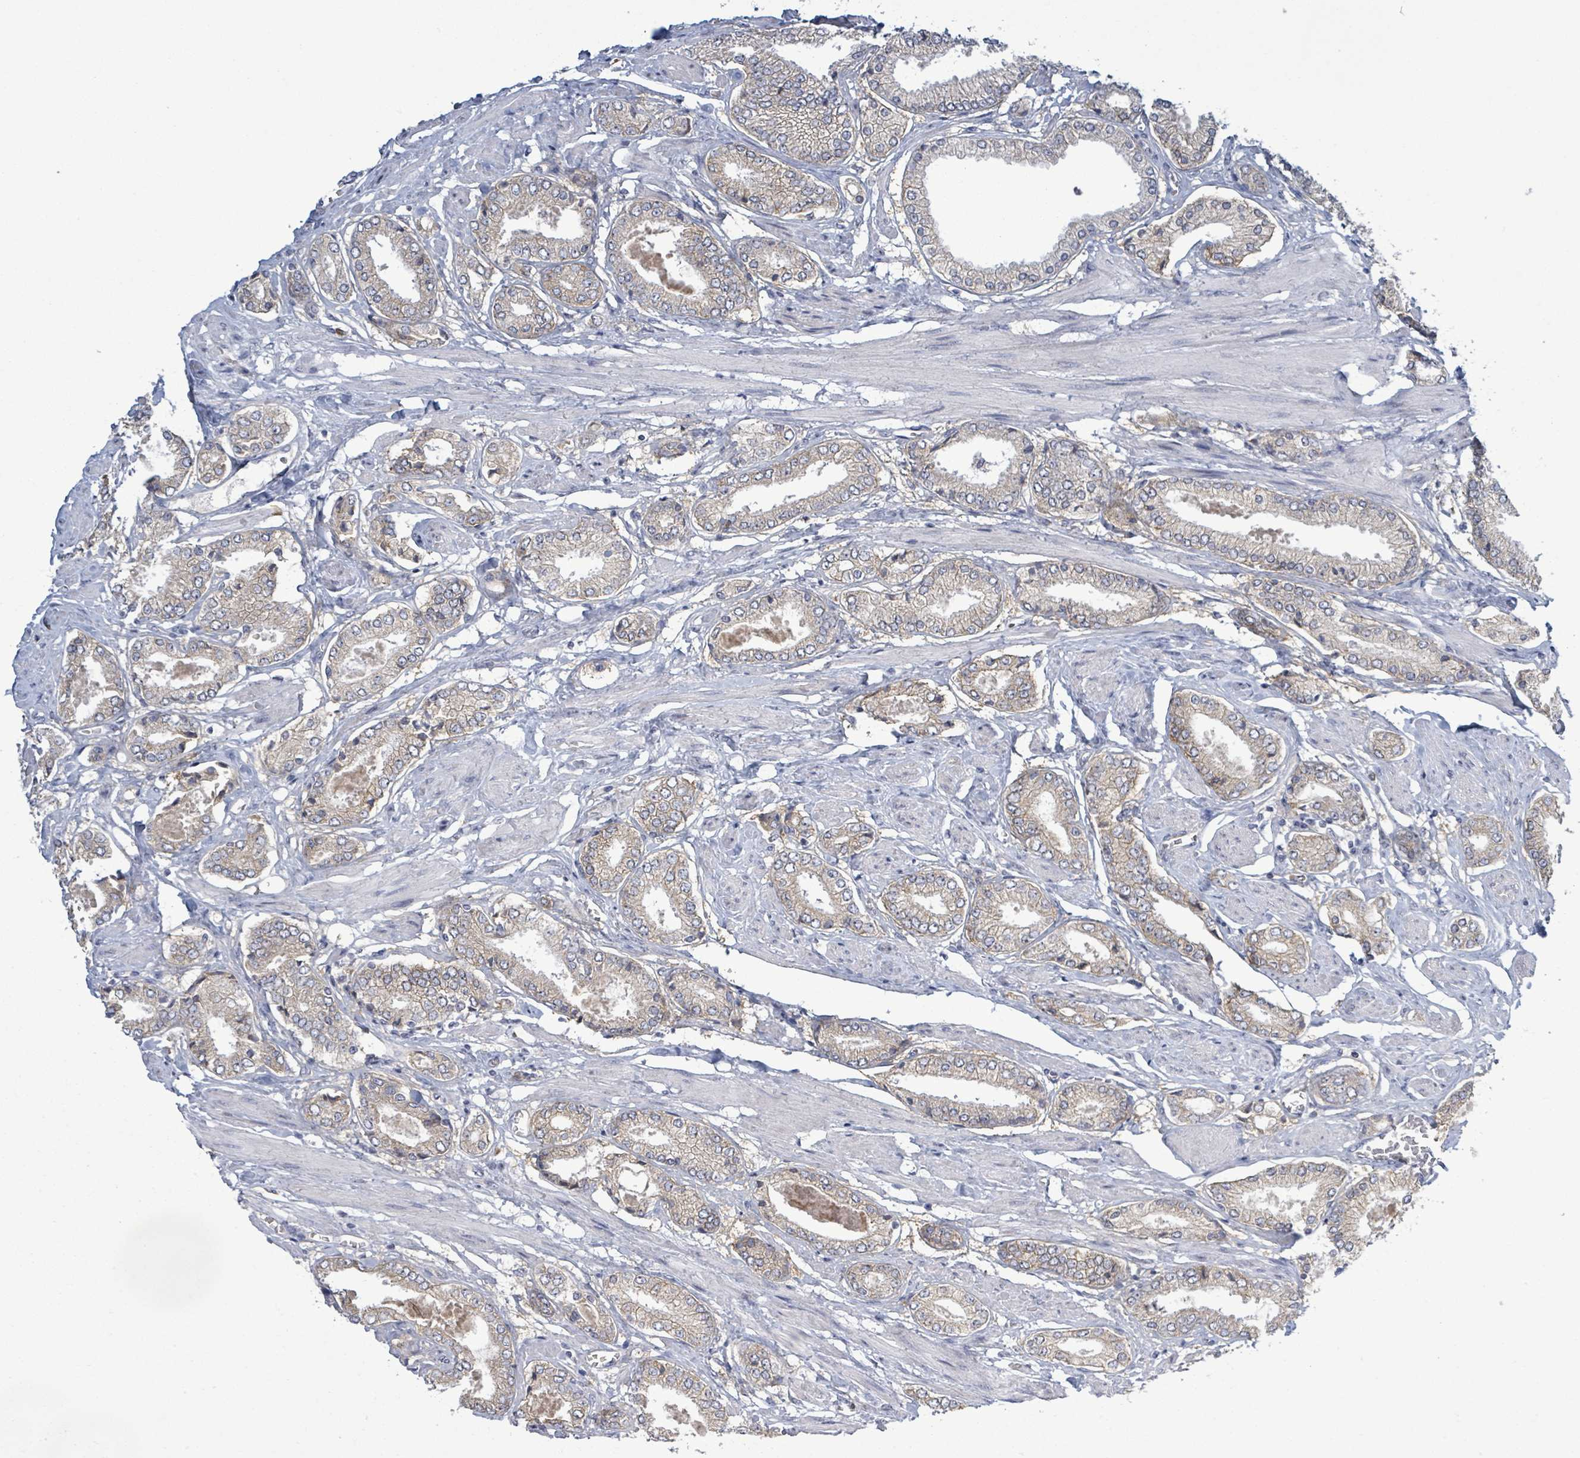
{"staining": {"intensity": "weak", "quantity": "<25%", "location": "cytoplasmic/membranous"}, "tissue": "prostate cancer", "cell_type": "Tumor cells", "image_type": "cancer", "snomed": [{"axis": "morphology", "description": "Adenocarcinoma, High grade"}, {"axis": "topography", "description": "Prostate and seminal vesicle, NOS"}], "caption": "Immunohistochemical staining of human prostate cancer reveals no significant positivity in tumor cells.", "gene": "ATP13A1", "patient": {"sex": "male", "age": 64}}